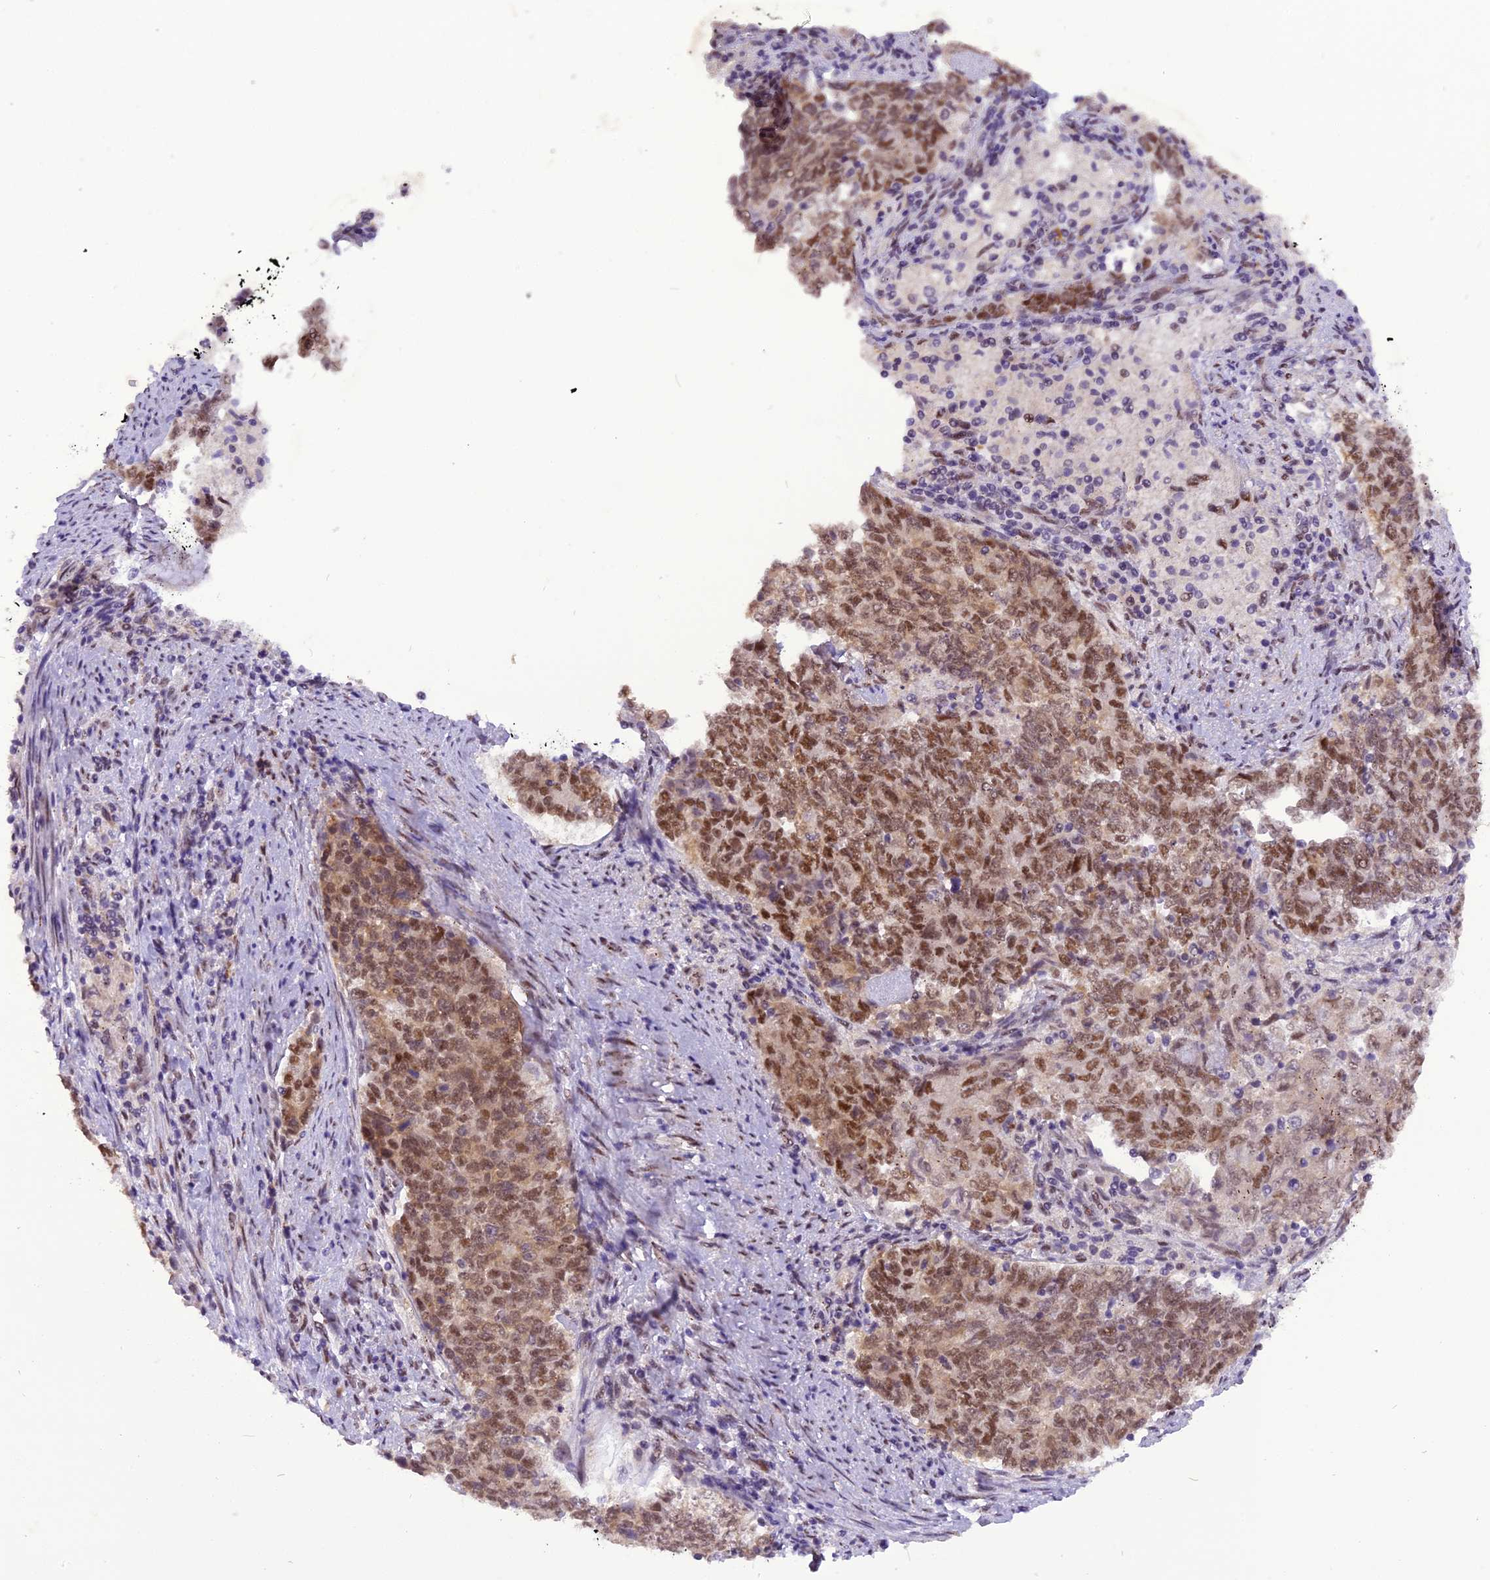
{"staining": {"intensity": "moderate", "quantity": ">75%", "location": "nuclear"}, "tissue": "endometrial cancer", "cell_type": "Tumor cells", "image_type": "cancer", "snomed": [{"axis": "morphology", "description": "Adenocarcinoma, NOS"}, {"axis": "topography", "description": "Endometrium"}], "caption": "Human endometrial adenocarcinoma stained with a protein marker reveals moderate staining in tumor cells.", "gene": "IRF2BP1", "patient": {"sex": "female", "age": 80}}